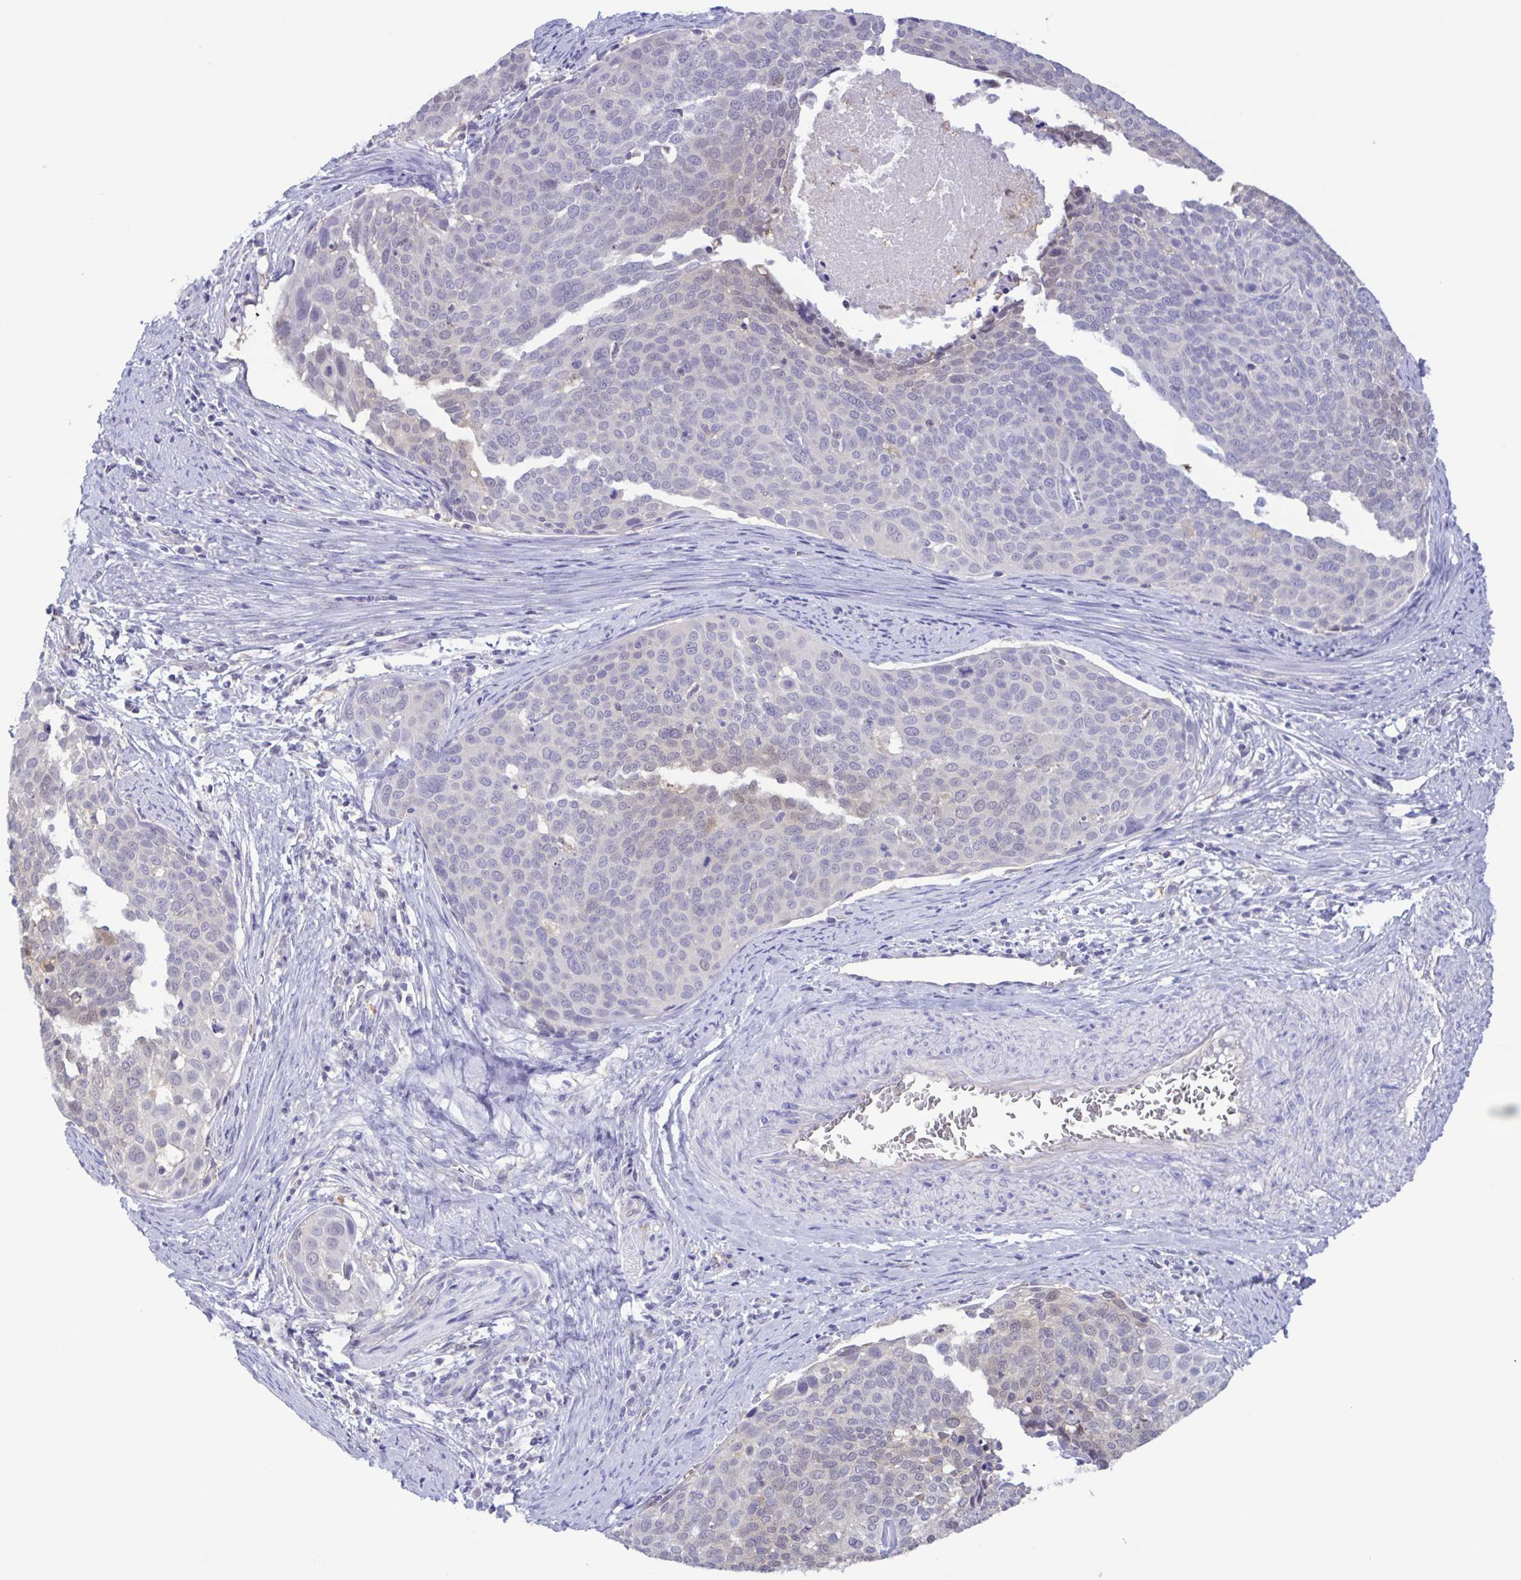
{"staining": {"intensity": "negative", "quantity": "none", "location": "none"}, "tissue": "cervical cancer", "cell_type": "Tumor cells", "image_type": "cancer", "snomed": [{"axis": "morphology", "description": "Squamous cell carcinoma, NOS"}, {"axis": "topography", "description": "Cervix"}], "caption": "This histopathology image is of squamous cell carcinoma (cervical) stained with immunohistochemistry (IHC) to label a protein in brown with the nuclei are counter-stained blue. There is no staining in tumor cells.", "gene": "LDHC", "patient": {"sex": "female", "age": 39}}